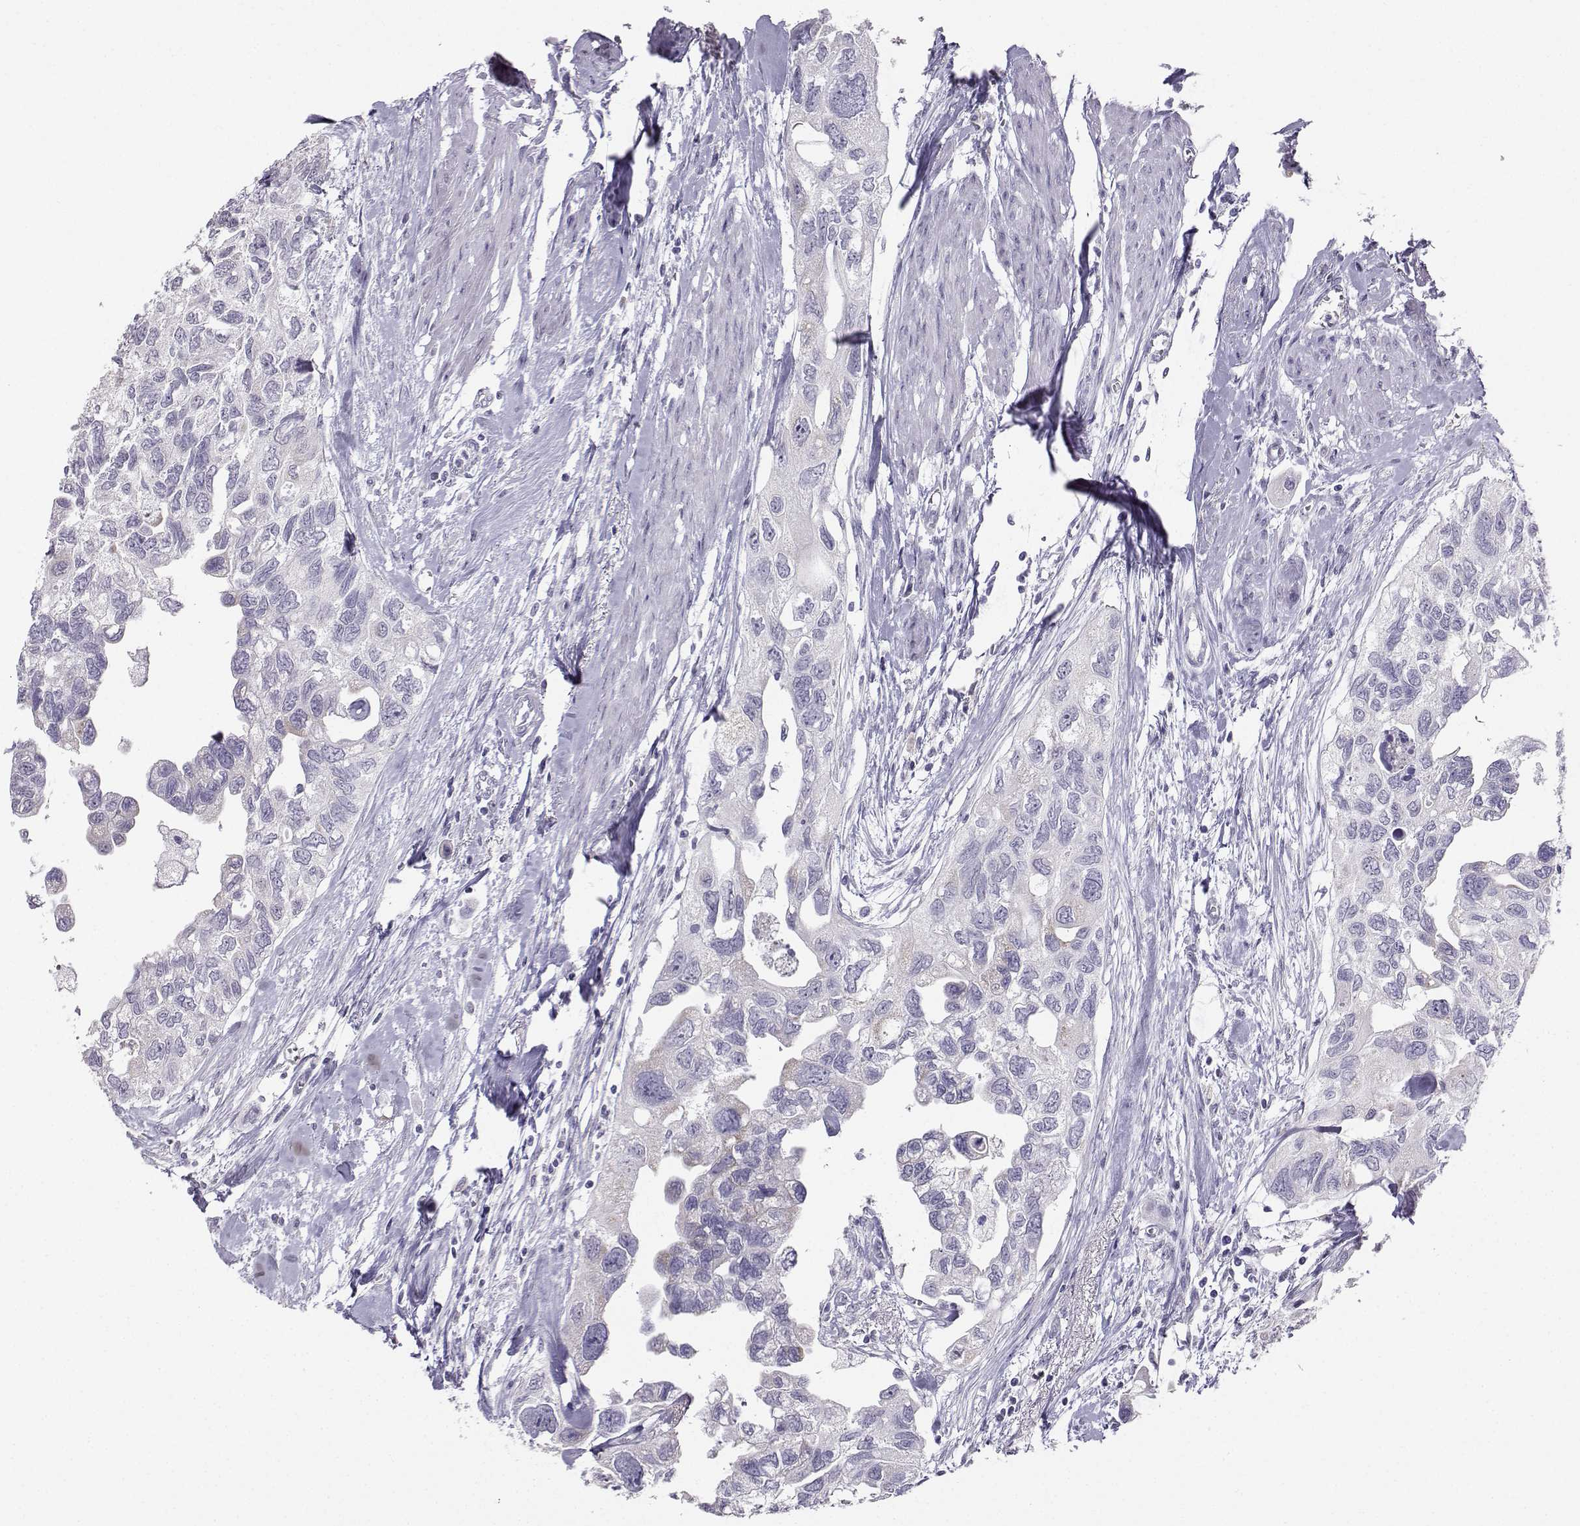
{"staining": {"intensity": "negative", "quantity": "none", "location": "none"}, "tissue": "urothelial cancer", "cell_type": "Tumor cells", "image_type": "cancer", "snomed": [{"axis": "morphology", "description": "Urothelial carcinoma, High grade"}, {"axis": "topography", "description": "Urinary bladder"}], "caption": "Immunohistochemical staining of high-grade urothelial carcinoma shows no significant positivity in tumor cells. (DAB (3,3'-diaminobenzidine) immunohistochemistry with hematoxylin counter stain).", "gene": "AVP", "patient": {"sex": "male", "age": 59}}